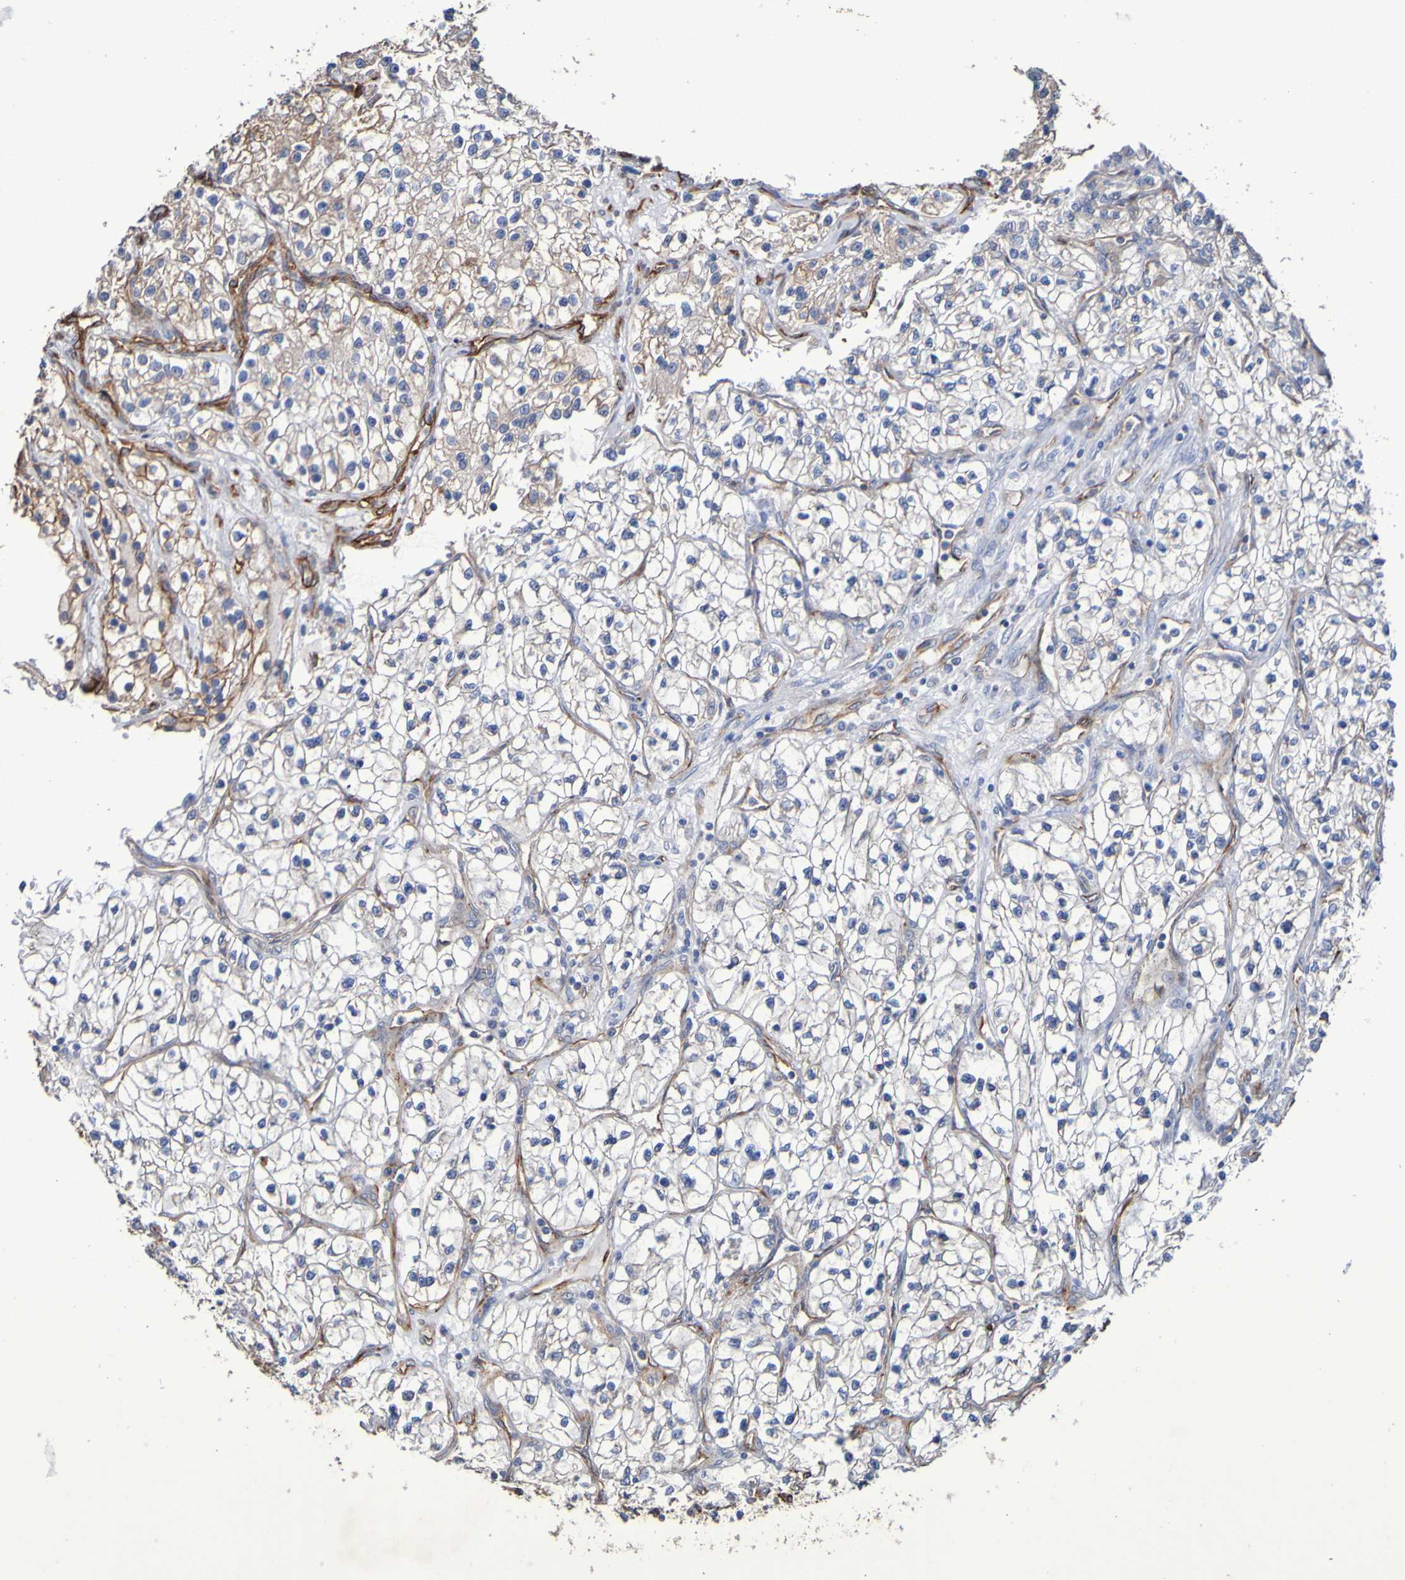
{"staining": {"intensity": "weak", "quantity": "<25%", "location": "cytoplasmic/membranous"}, "tissue": "renal cancer", "cell_type": "Tumor cells", "image_type": "cancer", "snomed": [{"axis": "morphology", "description": "Adenocarcinoma, NOS"}, {"axis": "topography", "description": "Kidney"}], "caption": "DAB immunohistochemical staining of renal adenocarcinoma reveals no significant expression in tumor cells. (Brightfield microscopy of DAB immunohistochemistry at high magnification).", "gene": "ELMOD3", "patient": {"sex": "female", "age": 57}}